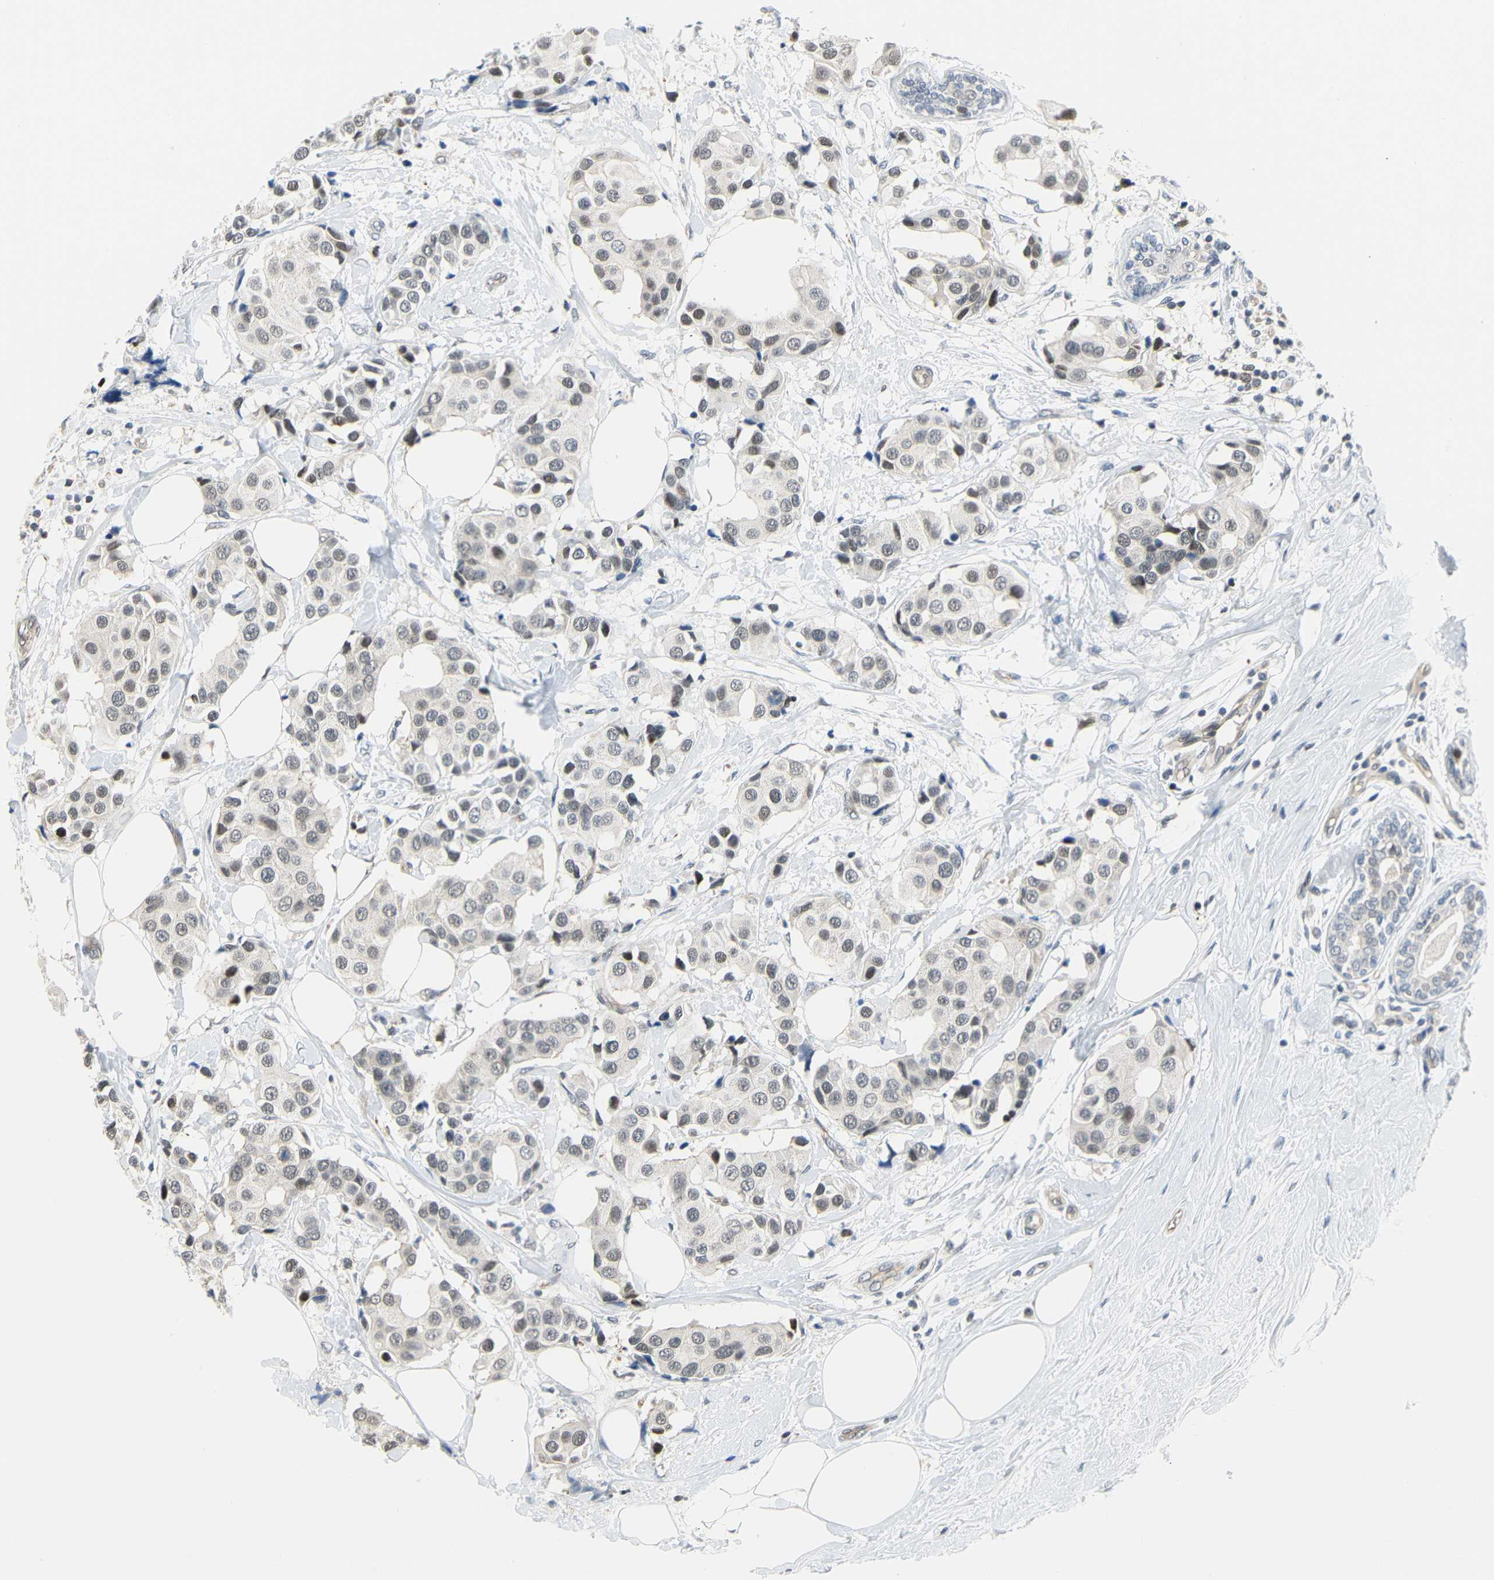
{"staining": {"intensity": "weak", "quantity": "25%-75%", "location": "nuclear"}, "tissue": "breast cancer", "cell_type": "Tumor cells", "image_type": "cancer", "snomed": [{"axis": "morphology", "description": "Normal tissue, NOS"}, {"axis": "morphology", "description": "Duct carcinoma"}, {"axis": "topography", "description": "Breast"}], "caption": "Human invasive ductal carcinoma (breast) stained with a protein marker demonstrates weak staining in tumor cells.", "gene": "IMPG2", "patient": {"sex": "female", "age": 39}}